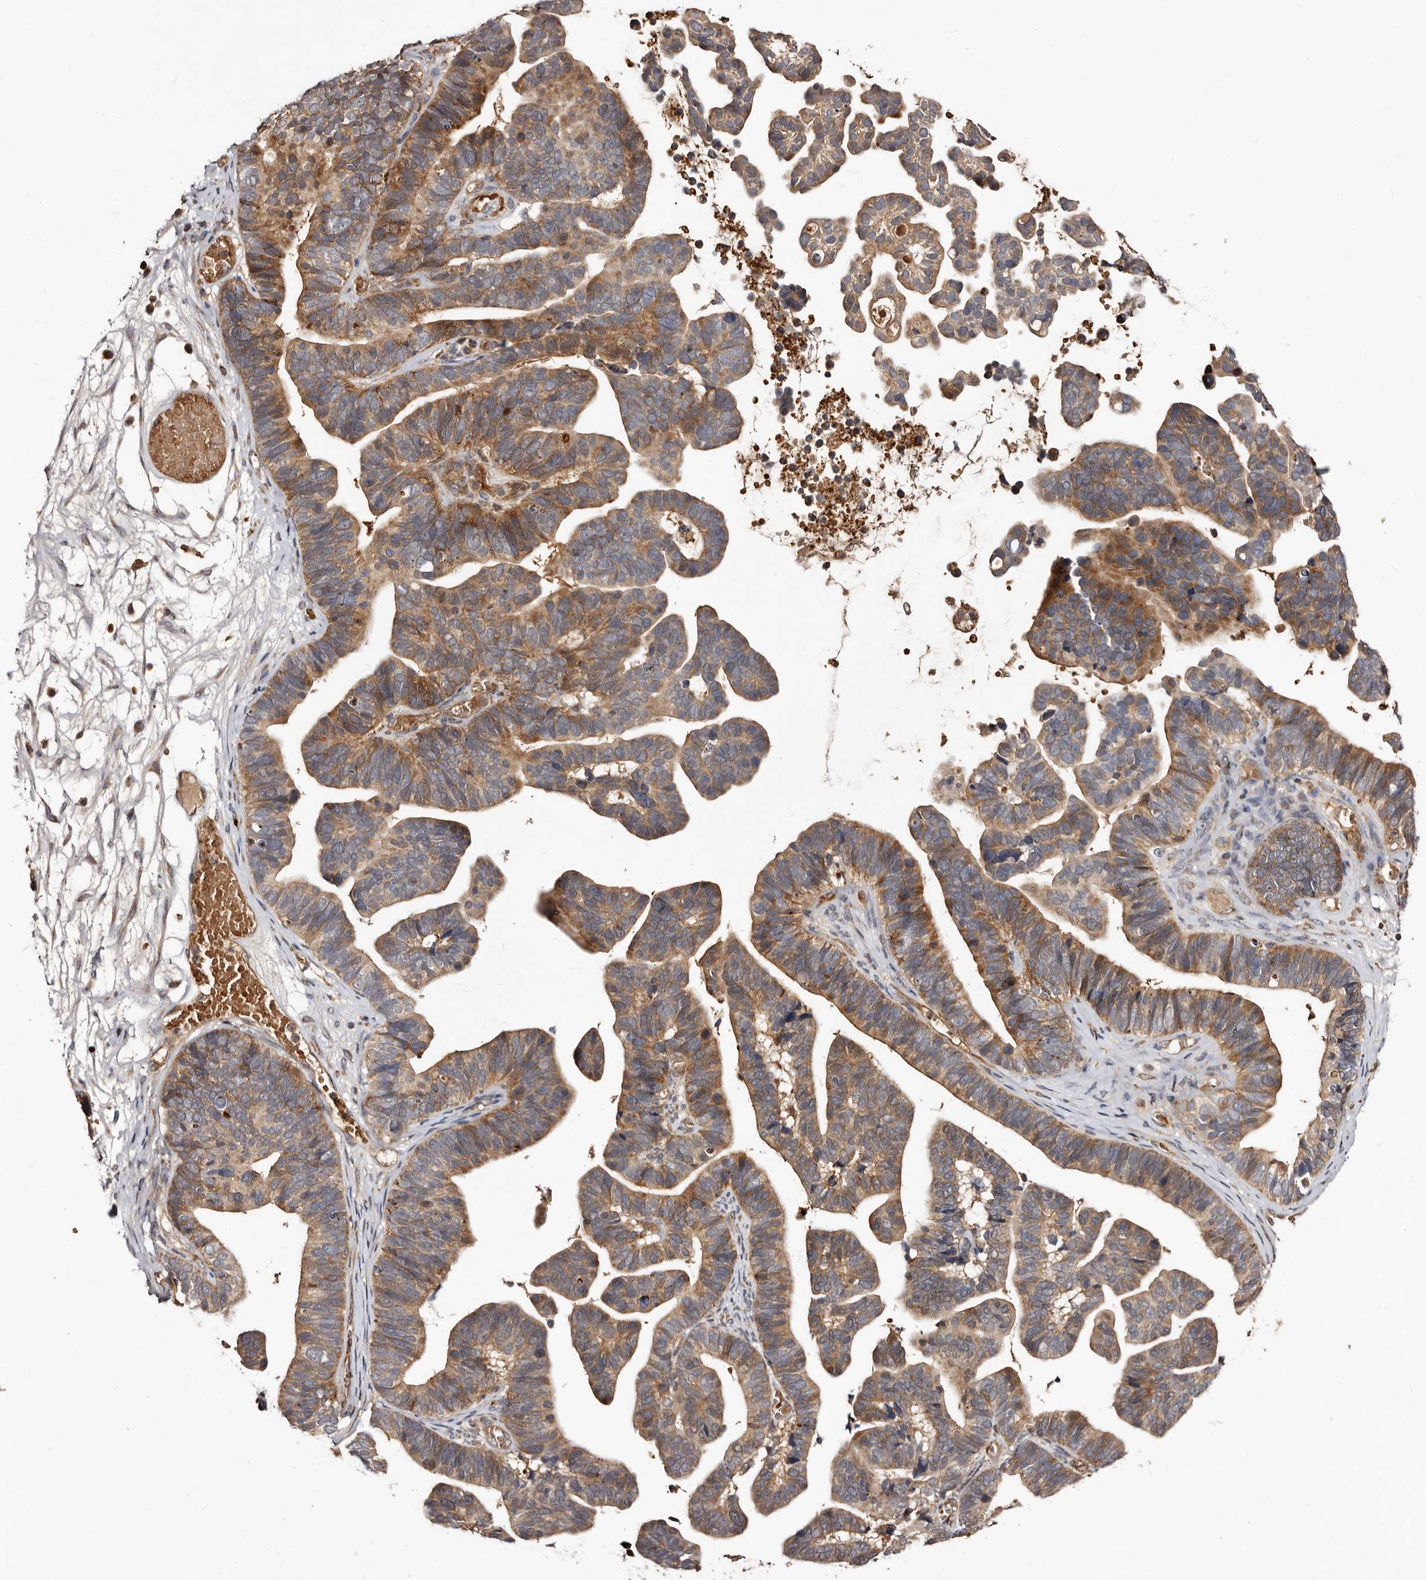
{"staining": {"intensity": "moderate", "quantity": ">75%", "location": "cytoplasmic/membranous"}, "tissue": "ovarian cancer", "cell_type": "Tumor cells", "image_type": "cancer", "snomed": [{"axis": "morphology", "description": "Cystadenocarcinoma, serous, NOS"}, {"axis": "topography", "description": "Ovary"}], "caption": "Immunohistochemical staining of serous cystadenocarcinoma (ovarian) demonstrates medium levels of moderate cytoplasmic/membranous staining in about >75% of tumor cells.", "gene": "BAX", "patient": {"sex": "female", "age": 56}}